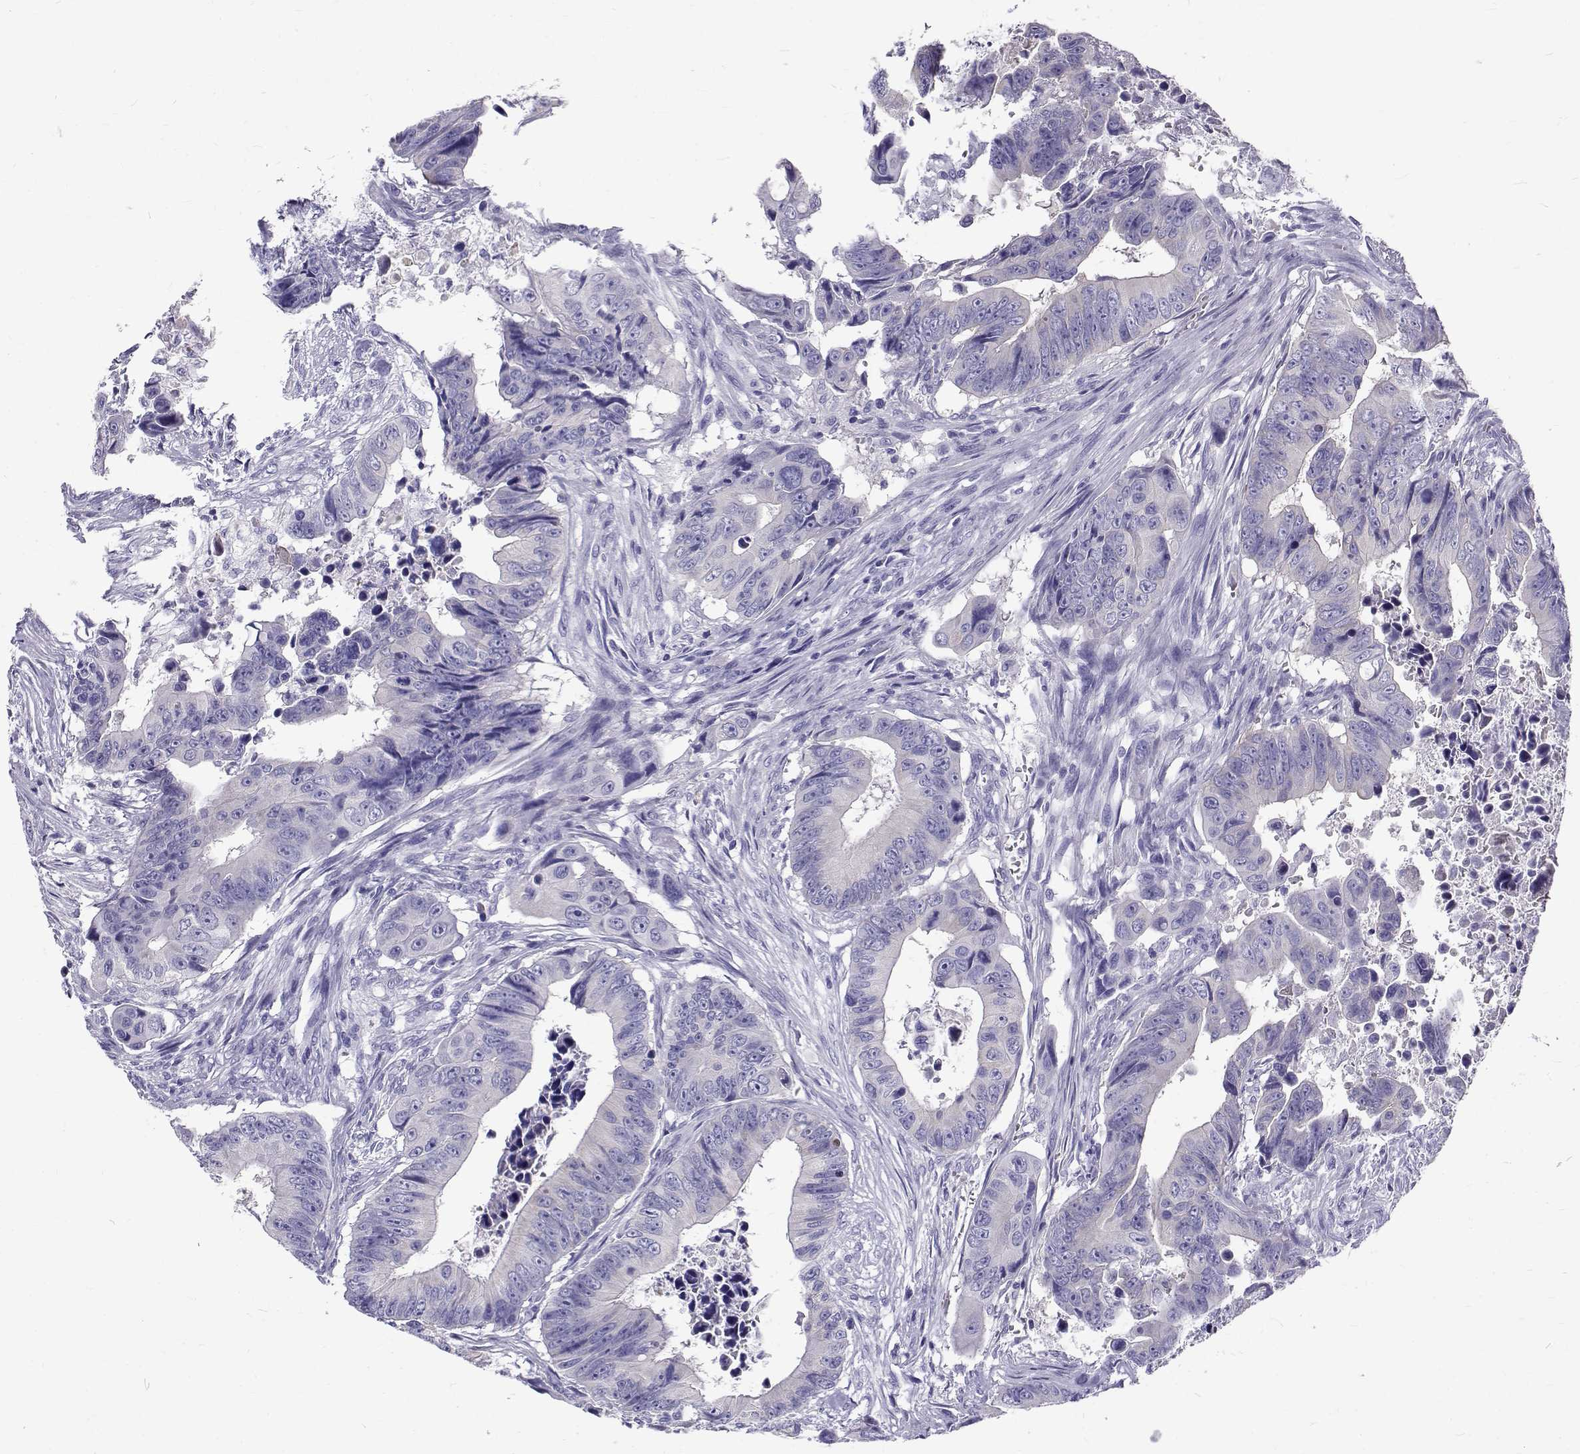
{"staining": {"intensity": "negative", "quantity": "none", "location": "none"}, "tissue": "colorectal cancer", "cell_type": "Tumor cells", "image_type": "cancer", "snomed": [{"axis": "morphology", "description": "Adenocarcinoma, NOS"}, {"axis": "topography", "description": "Colon"}], "caption": "A photomicrograph of adenocarcinoma (colorectal) stained for a protein exhibits no brown staining in tumor cells.", "gene": "IGSF1", "patient": {"sex": "female", "age": 87}}